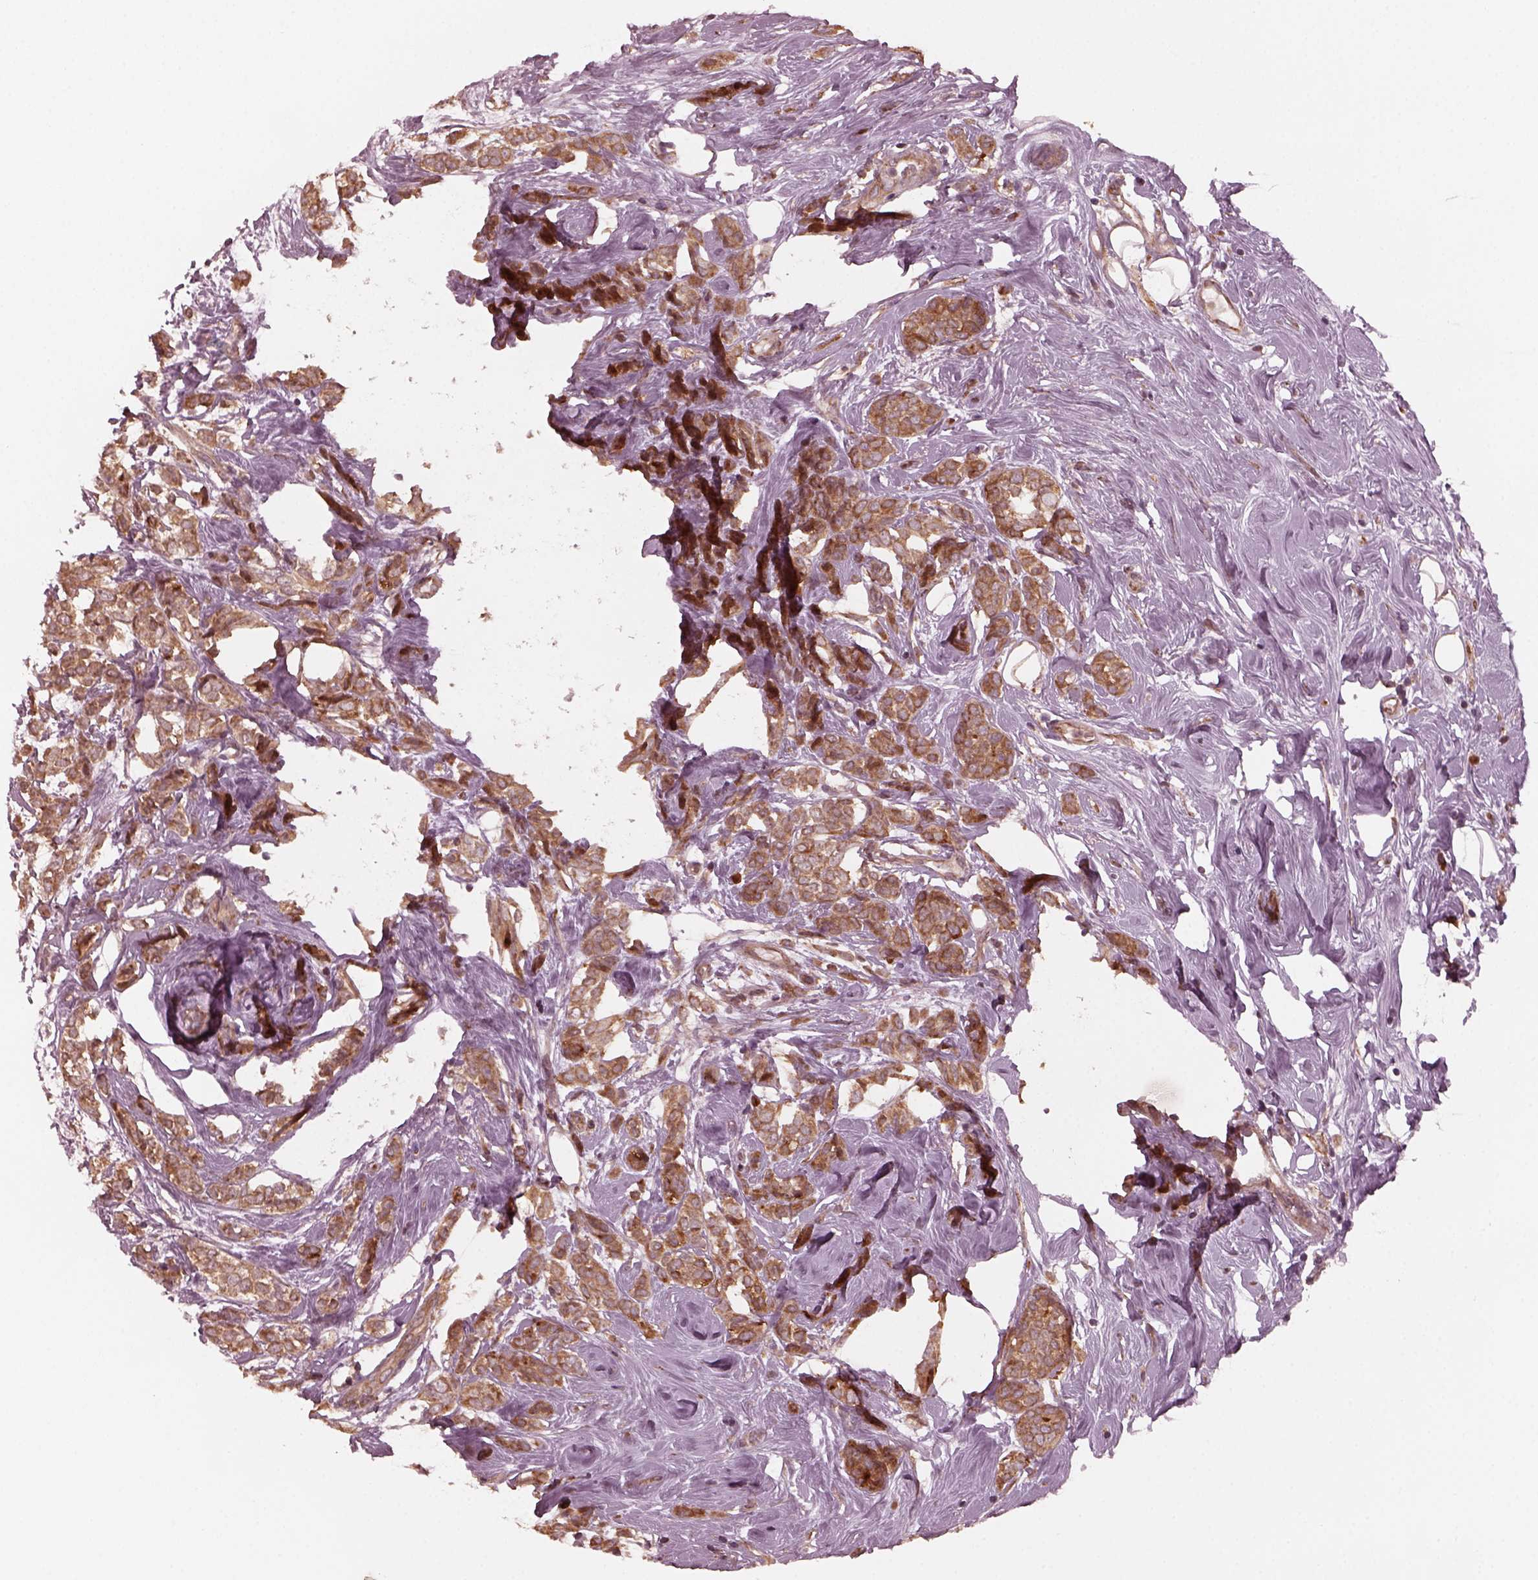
{"staining": {"intensity": "moderate", "quantity": ">75%", "location": "cytoplasmic/membranous"}, "tissue": "breast cancer", "cell_type": "Tumor cells", "image_type": "cancer", "snomed": [{"axis": "morphology", "description": "Lobular carcinoma"}, {"axis": "topography", "description": "Breast"}], "caption": "Protein expression analysis of breast cancer (lobular carcinoma) displays moderate cytoplasmic/membranous positivity in approximately >75% of tumor cells. Immunohistochemistry (ihc) stains the protein in brown and the nuclei are stained blue.", "gene": "FAF2", "patient": {"sex": "female", "age": 49}}